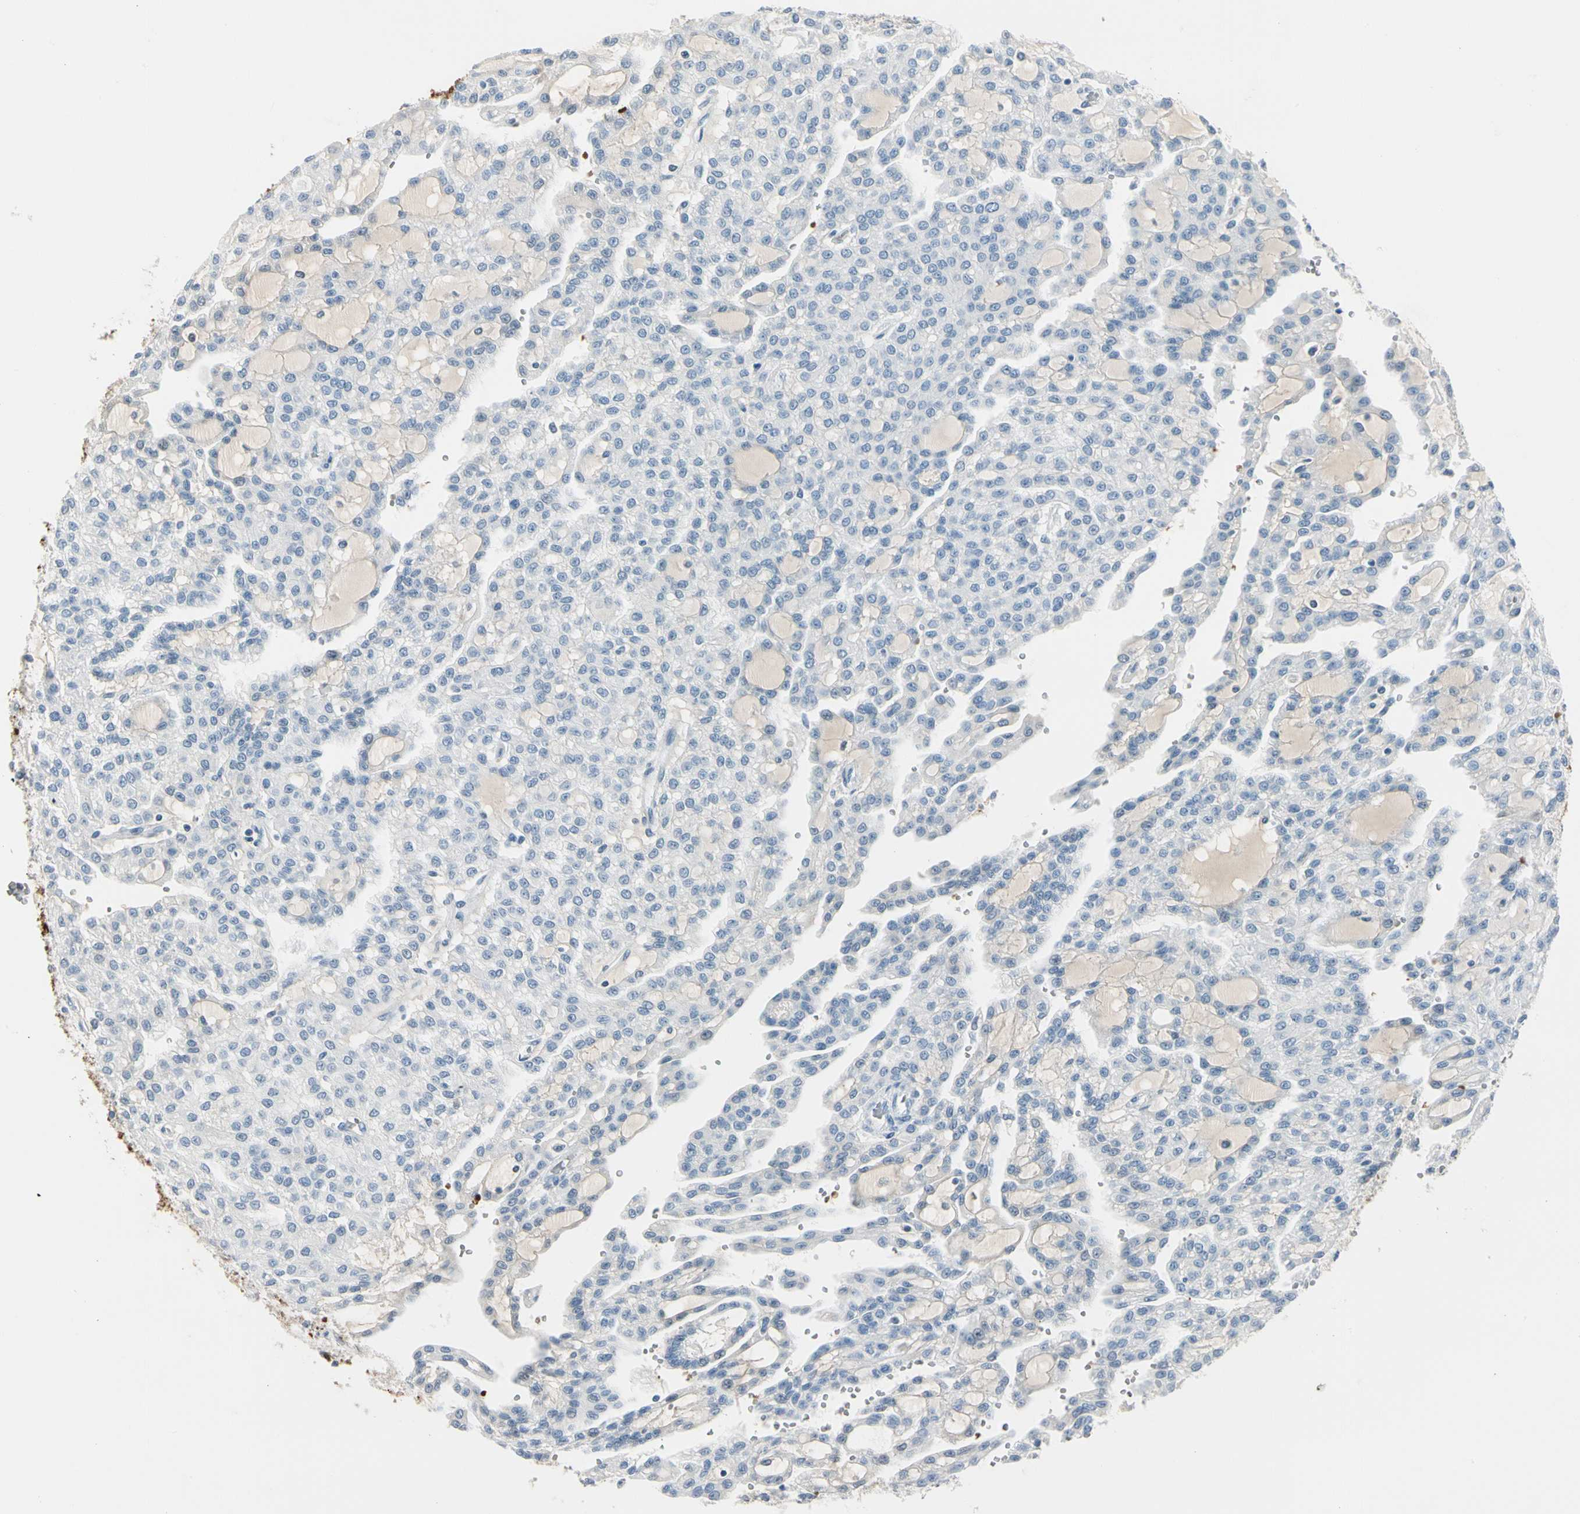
{"staining": {"intensity": "negative", "quantity": "none", "location": "none"}, "tissue": "renal cancer", "cell_type": "Tumor cells", "image_type": "cancer", "snomed": [{"axis": "morphology", "description": "Adenocarcinoma, NOS"}, {"axis": "topography", "description": "Kidney"}], "caption": "Image shows no protein positivity in tumor cells of renal cancer tissue.", "gene": "CA1", "patient": {"sex": "male", "age": 63}}